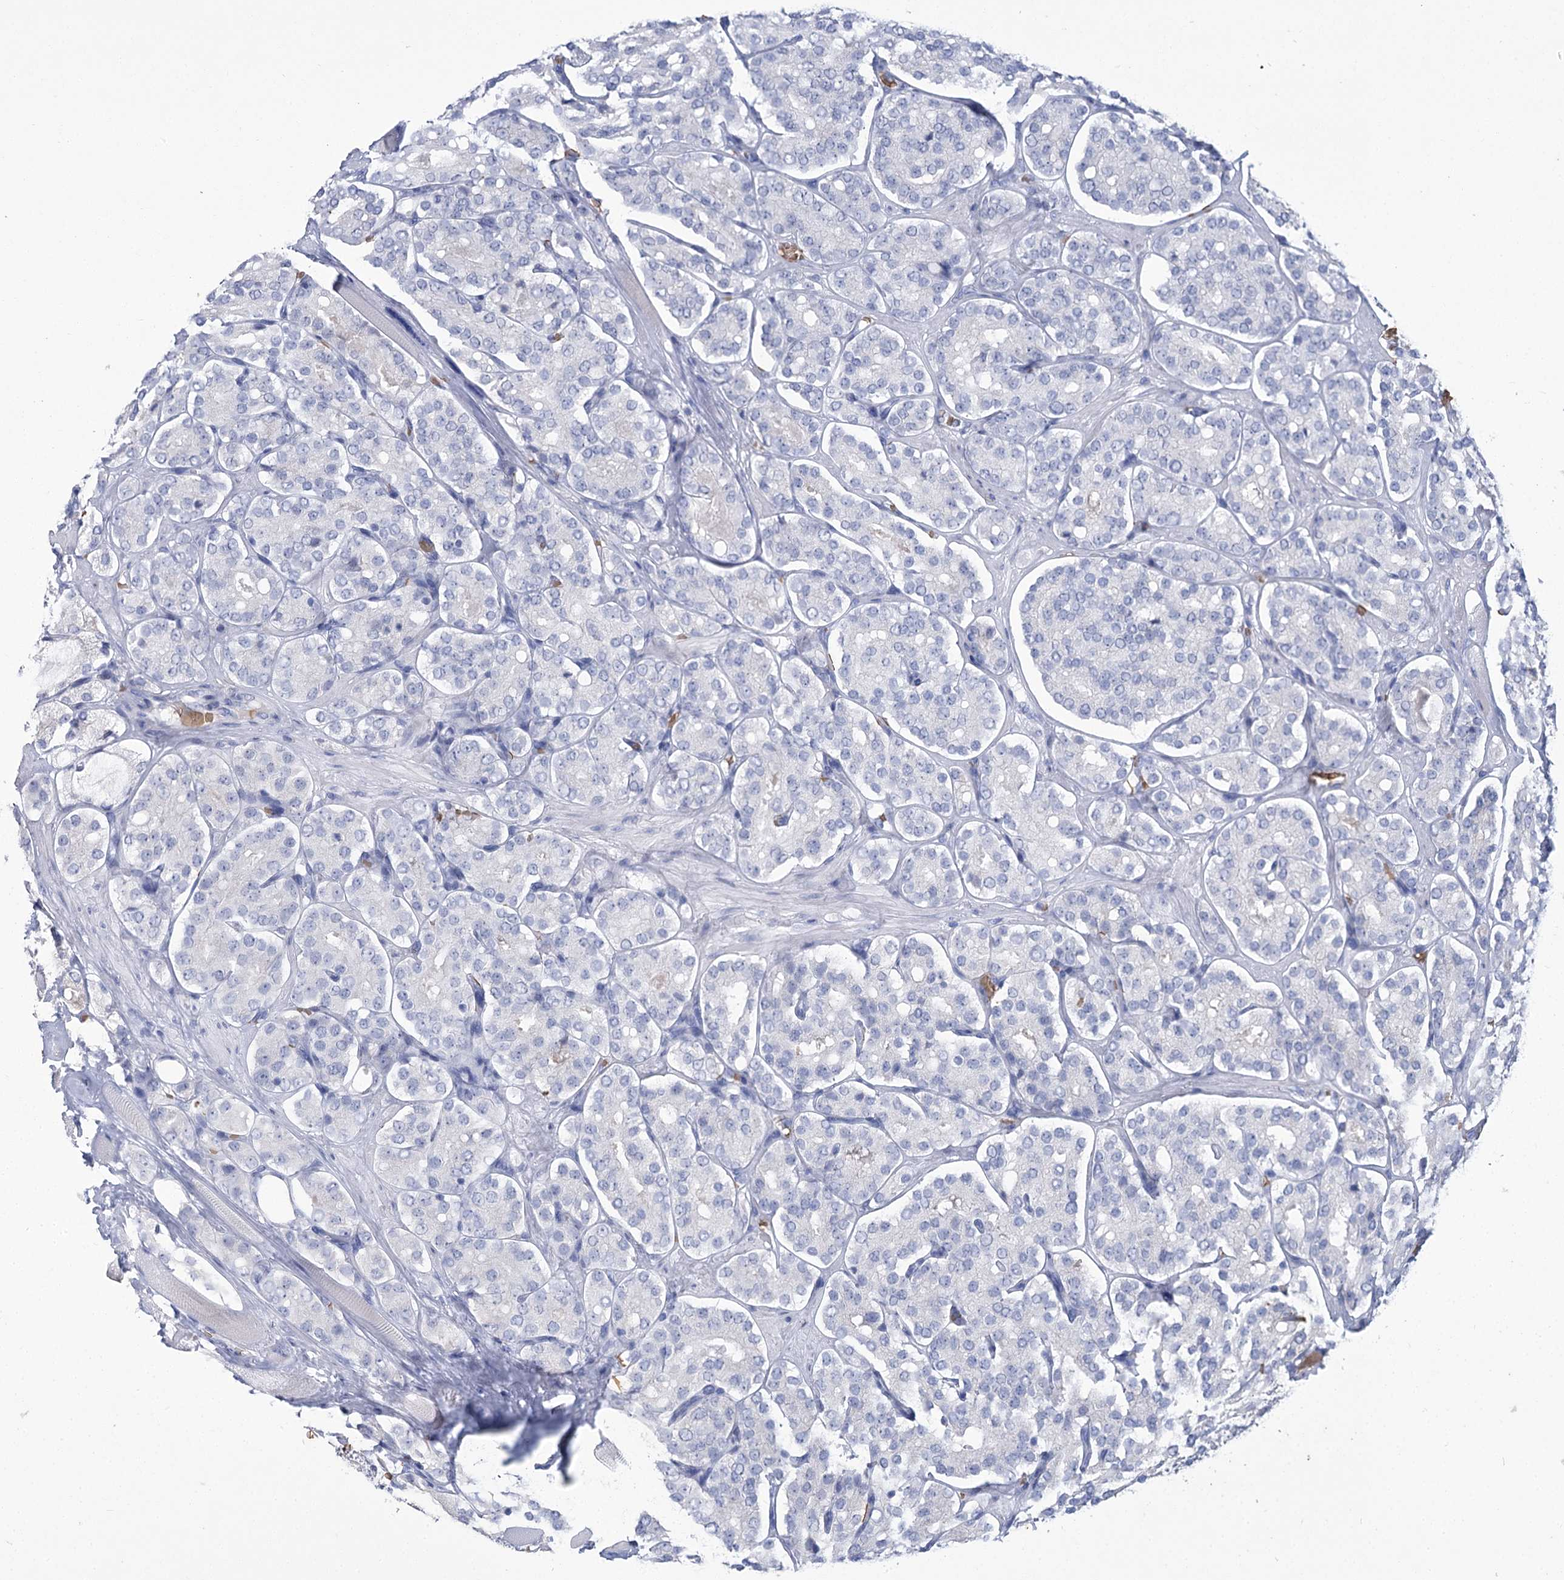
{"staining": {"intensity": "negative", "quantity": "none", "location": "none"}, "tissue": "prostate cancer", "cell_type": "Tumor cells", "image_type": "cancer", "snomed": [{"axis": "morphology", "description": "Adenocarcinoma, High grade"}, {"axis": "topography", "description": "Prostate"}], "caption": "Immunohistochemistry histopathology image of human high-grade adenocarcinoma (prostate) stained for a protein (brown), which exhibits no positivity in tumor cells.", "gene": "HBA1", "patient": {"sex": "male", "age": 65}}